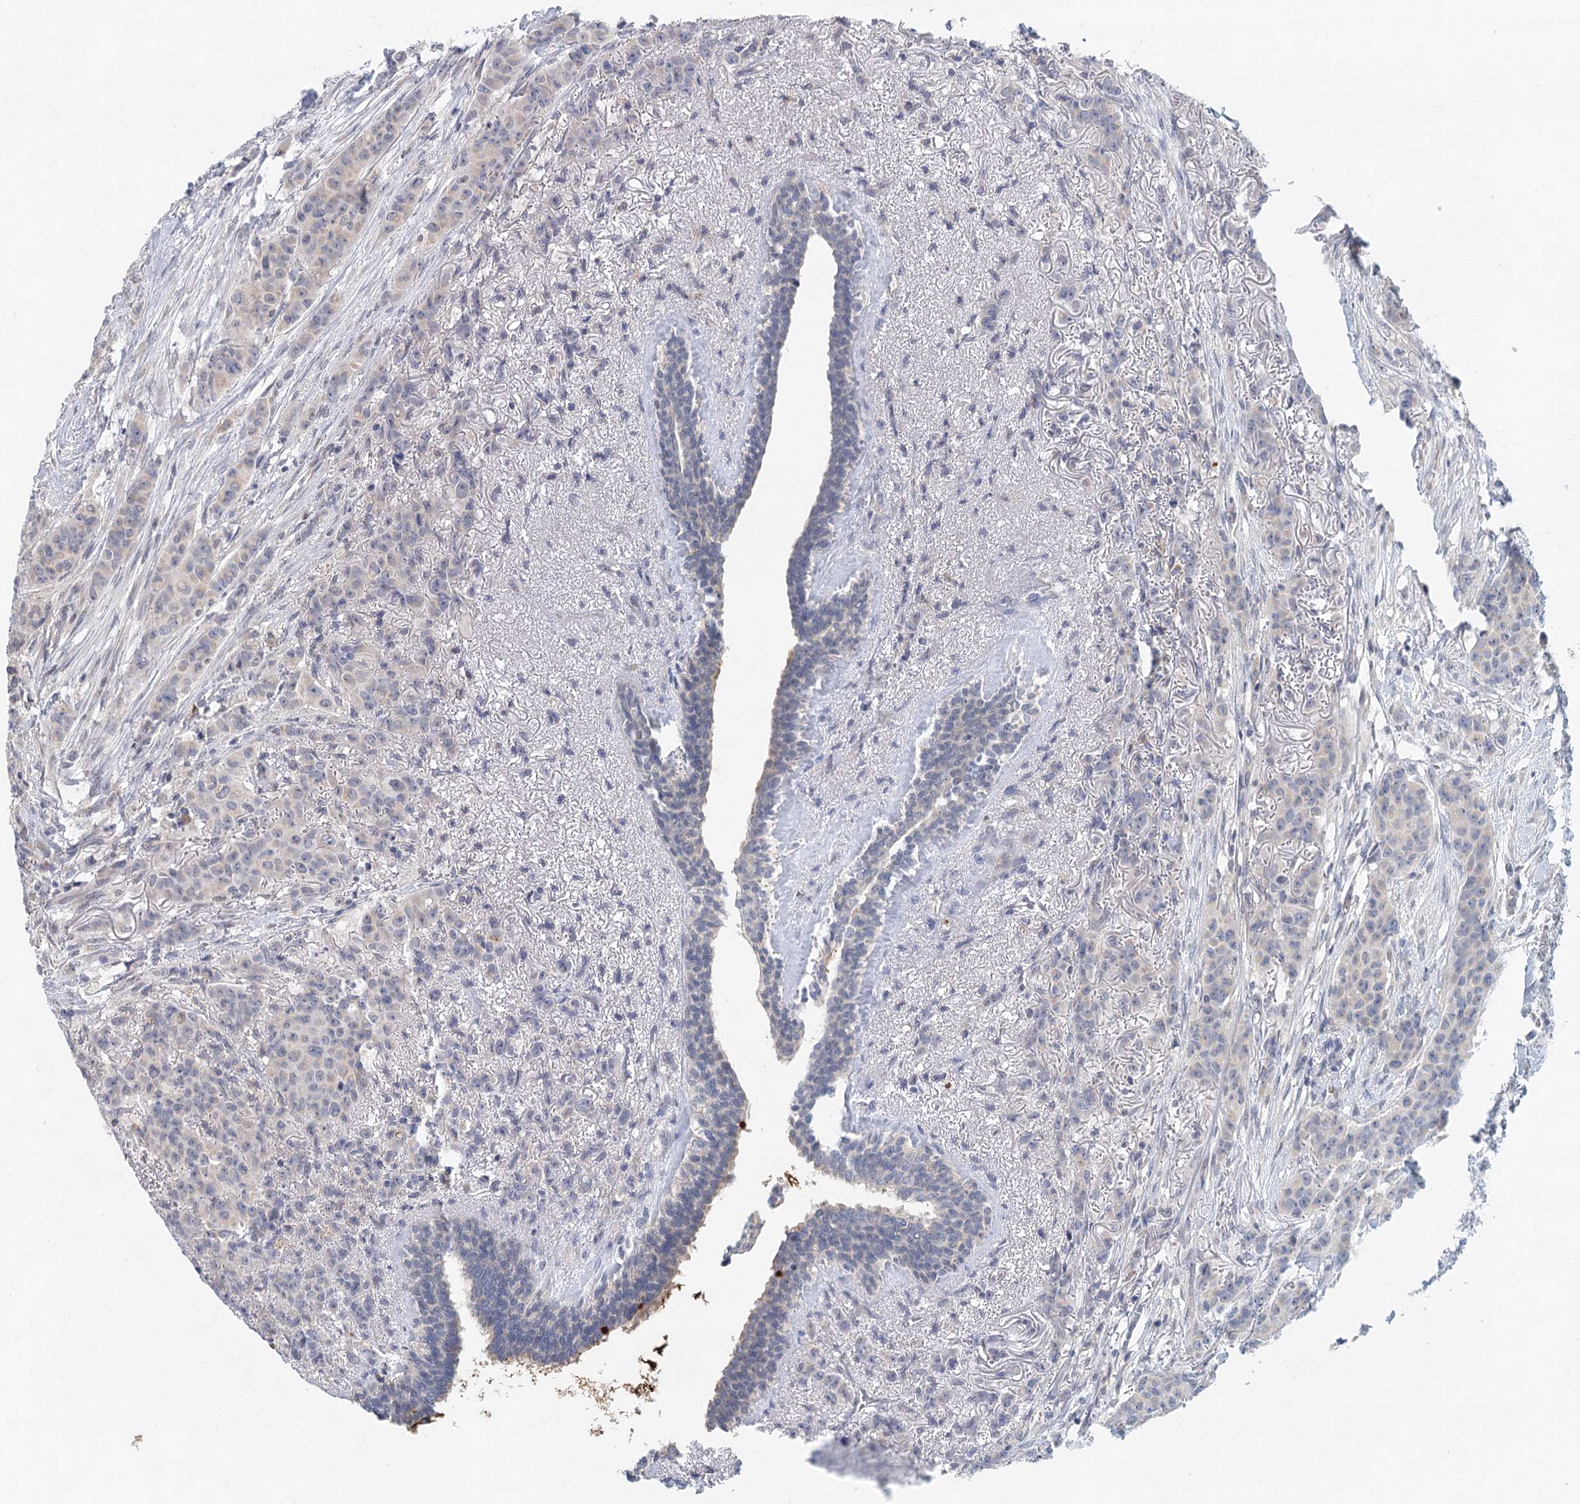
{"staining": {"intensity": "weak", "quantity": "<25%", "location": "cytoplasmic/membranous"}, "tissue": "breast cancer", "cell_type": "Tumor cells", "image_type": "cancer", "snomed": [{"axis": "morphology", "description": "Duct carcinoma"}, {"axis": "topography", "description": "Breast"}], "caption": "This is a micrograph of immunohistochemistry staining of invasive ductal carcinoma (breast), which shows no positivity in tumor cells. (DAB immunohistochemistry, high magnification).", "gene": "BLTP1", "patient": {"sex": "female", "age": 40}}